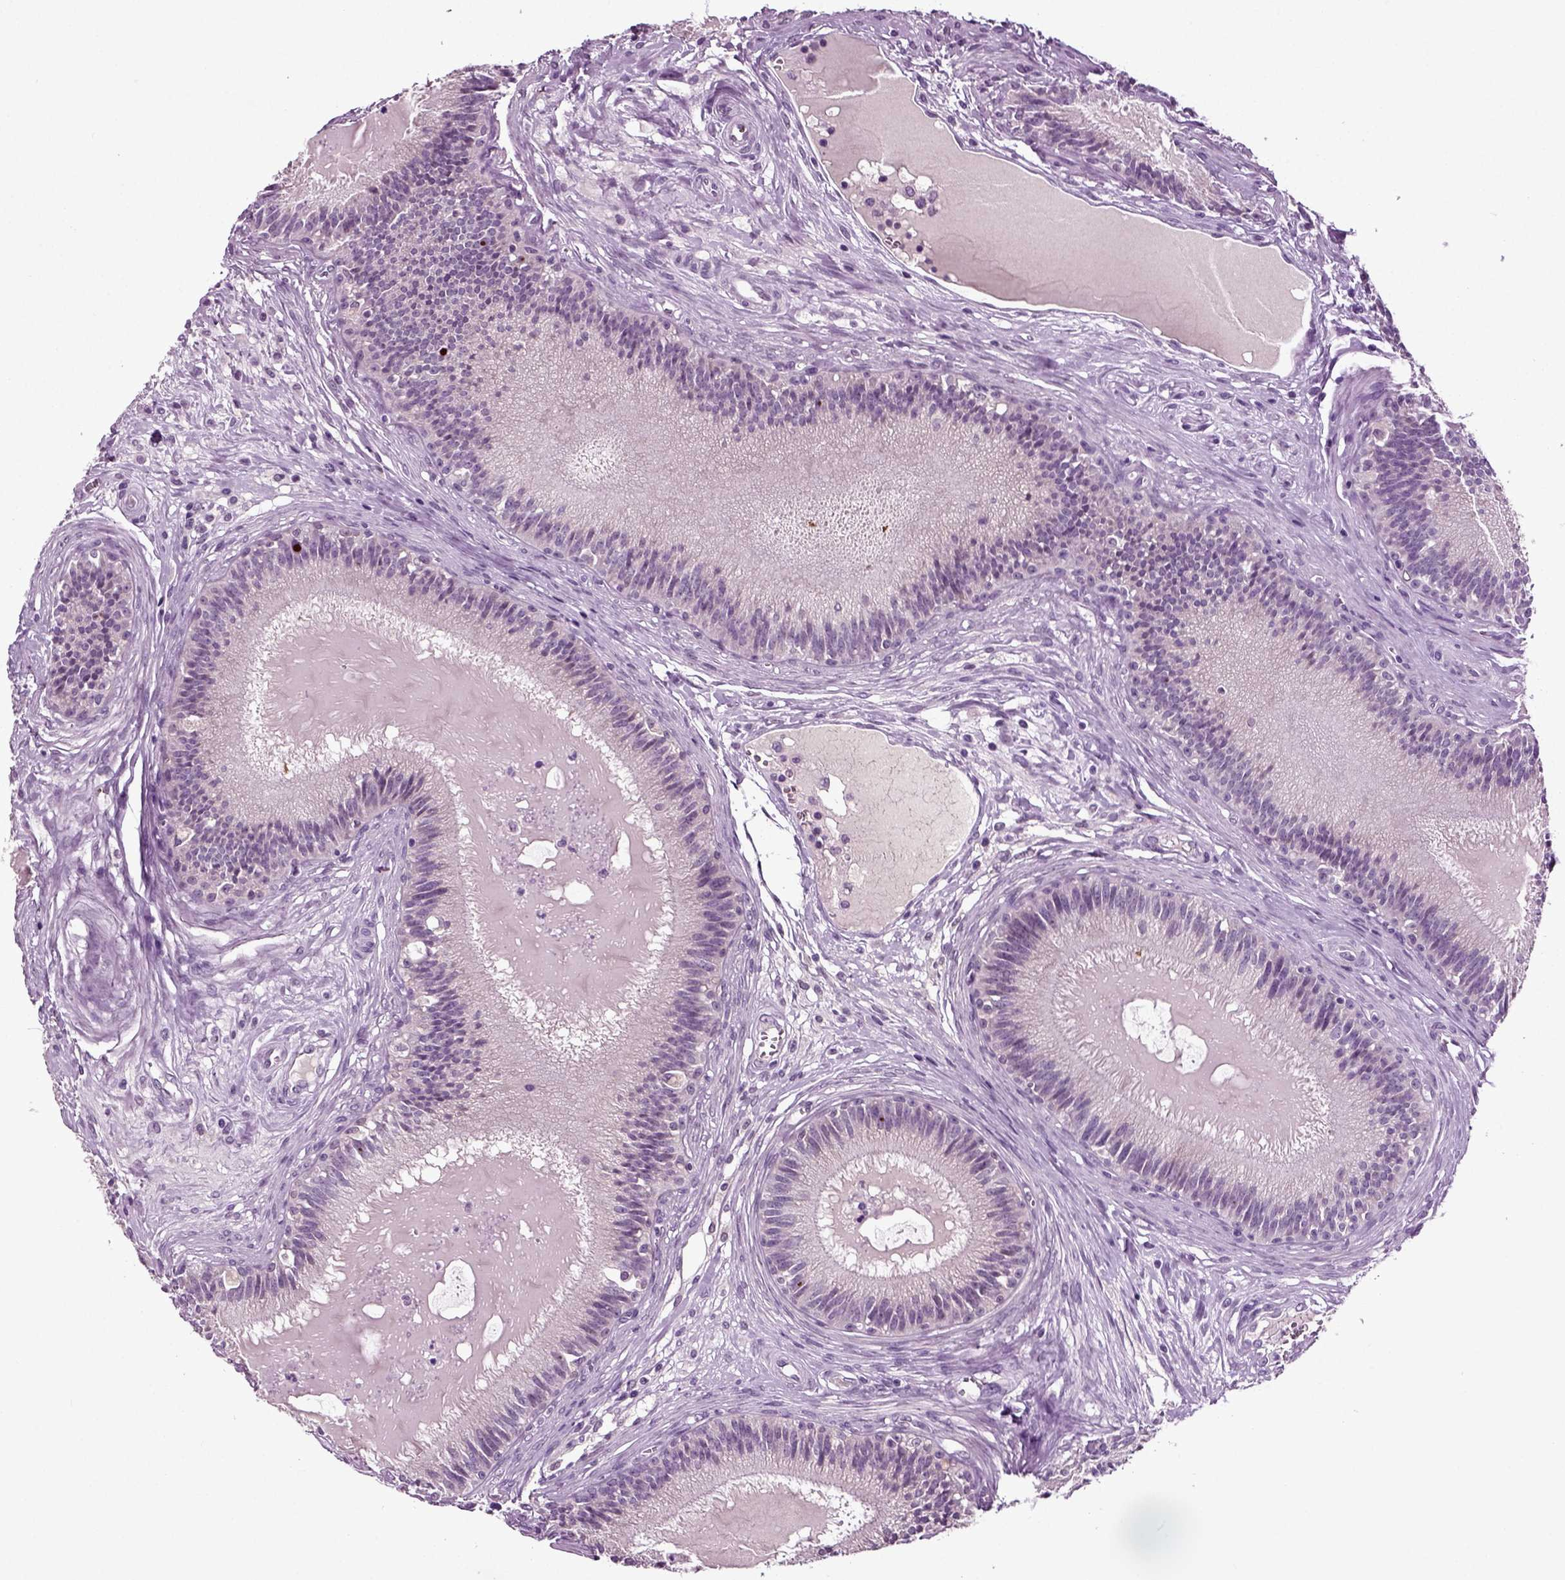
{"staining": {"intensity": "negative", "quantity": "none", "location": "none"}, "tissue": "epididymis", "cell_type": "Glandular cells", "image_type": "normal", "snomed": [{"axis": "morphology", "description": "Normal tissue, NOS"}, {"axis": "topography", "description": "Epididymis"}], "caption": "The photomicrograph demonstrates no significant staining in glandular cells of epididymis. (DAB (3,3'-diaminobenzidine) IHC, high magnification).", "gene": "SPATA17", "patient": {"sex": "male", "age": 27}}